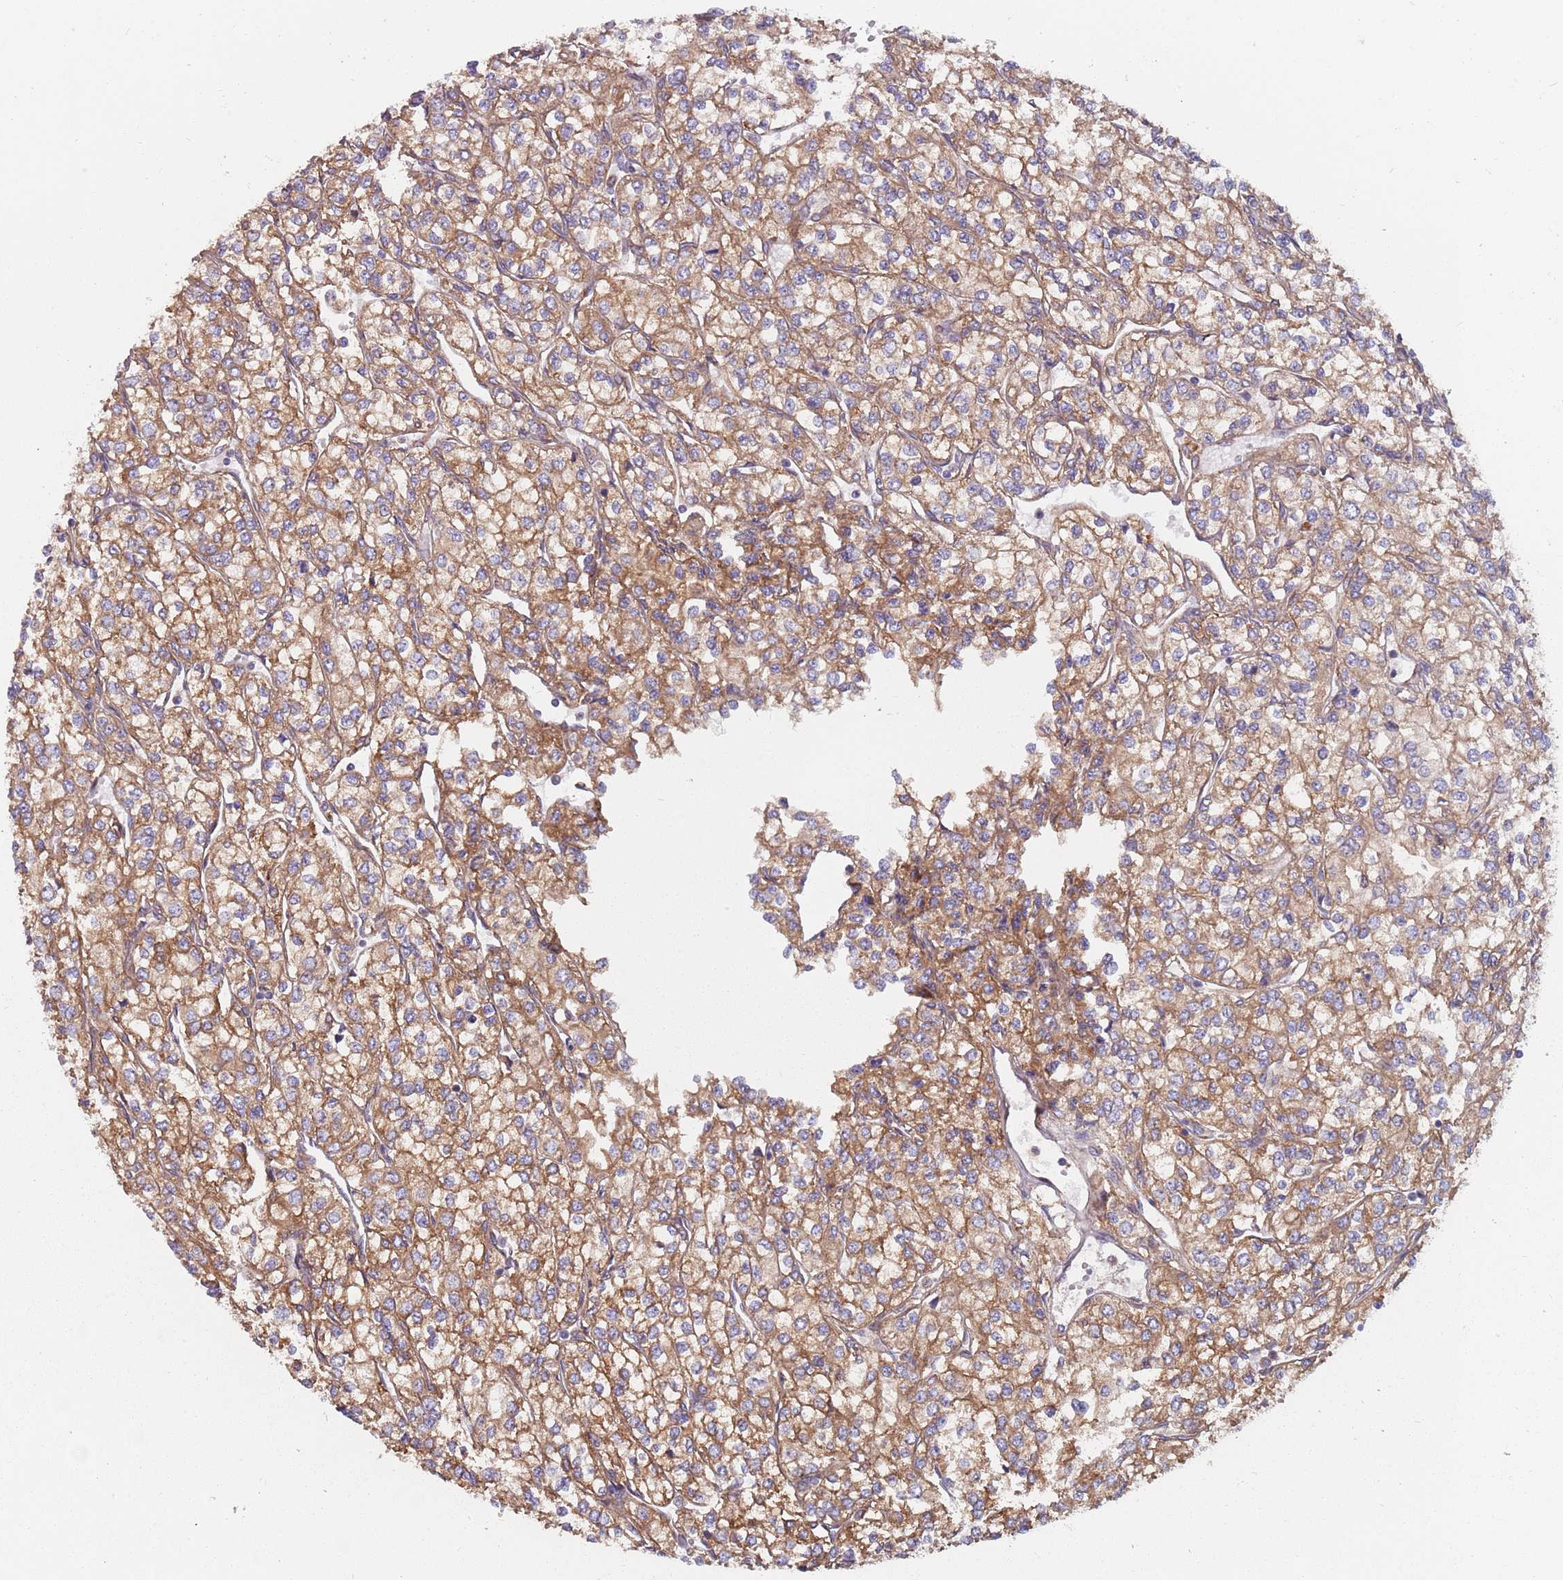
{"staining": {"intensity": "moderate", "quantity": ">75%", "location": "cytoplasmic/membranous"}, "tissue": "renal cancer", "cell_type": "Tumor cells", "image_type": "cancer", "snomed": [{"axis": "morphology", "description": "Adenocarcinoma, NOS"}, {"axis": "topography", "description": "Kidney"}], "caption": "Immunohistochemical staining of renal cancer (adenocarcinoma) demonstrates medium levels of moderate cytoplasmic/membranous protein positivity in about >75% of tumor cells. (Brightfield microscopy of DAB IHC at high magnification).", "gene": "SPDL1", "patient": {"sex": "male", "age": 80}}